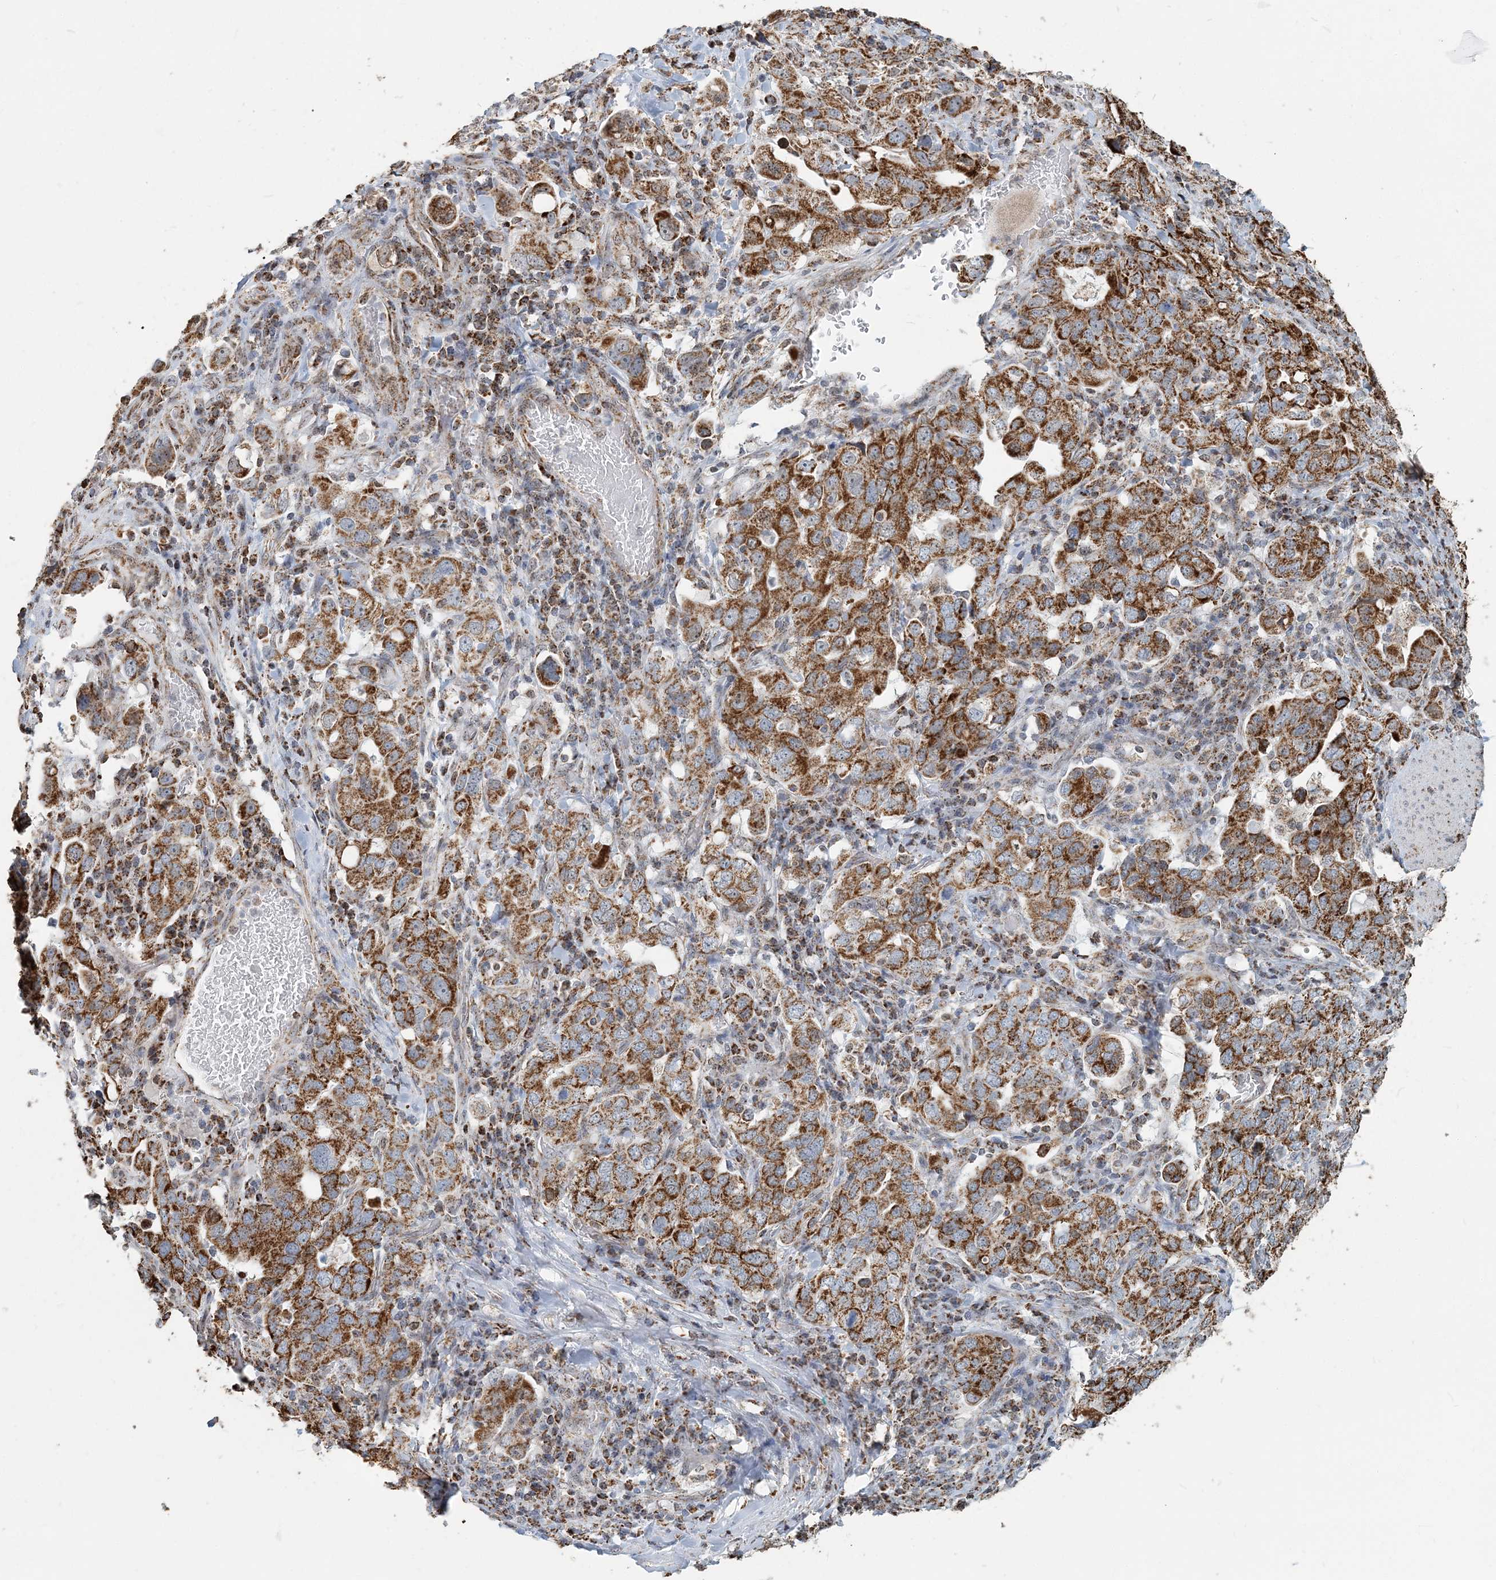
{"staining": {"intensity": "strong", "quantity": ">75%", "location": "cytoplasmic/membranous"}, "tissue": "stomach cancer", "cell_type": "Tumor cells", "image_type": "cancer", "snomed": [{"axis": "morphology", "description": "Adenocarcinoma, NOS"}, {"axis": "topography", "description": "Stomach, upper"}], "caption": "Protein staining of stomach cancer (adenocarcinoma) tissue shows strong cytoplasmic/membranous staining in about >75% of tumor cells. Using DAB (3,3'-diaminobenzidine) (brown) and hematoxylin (blue) stains, captured at high magnification using brightfield microscopy.", "gene": "SUCLG1", "patient": {"sex": "male", "age": 62}}